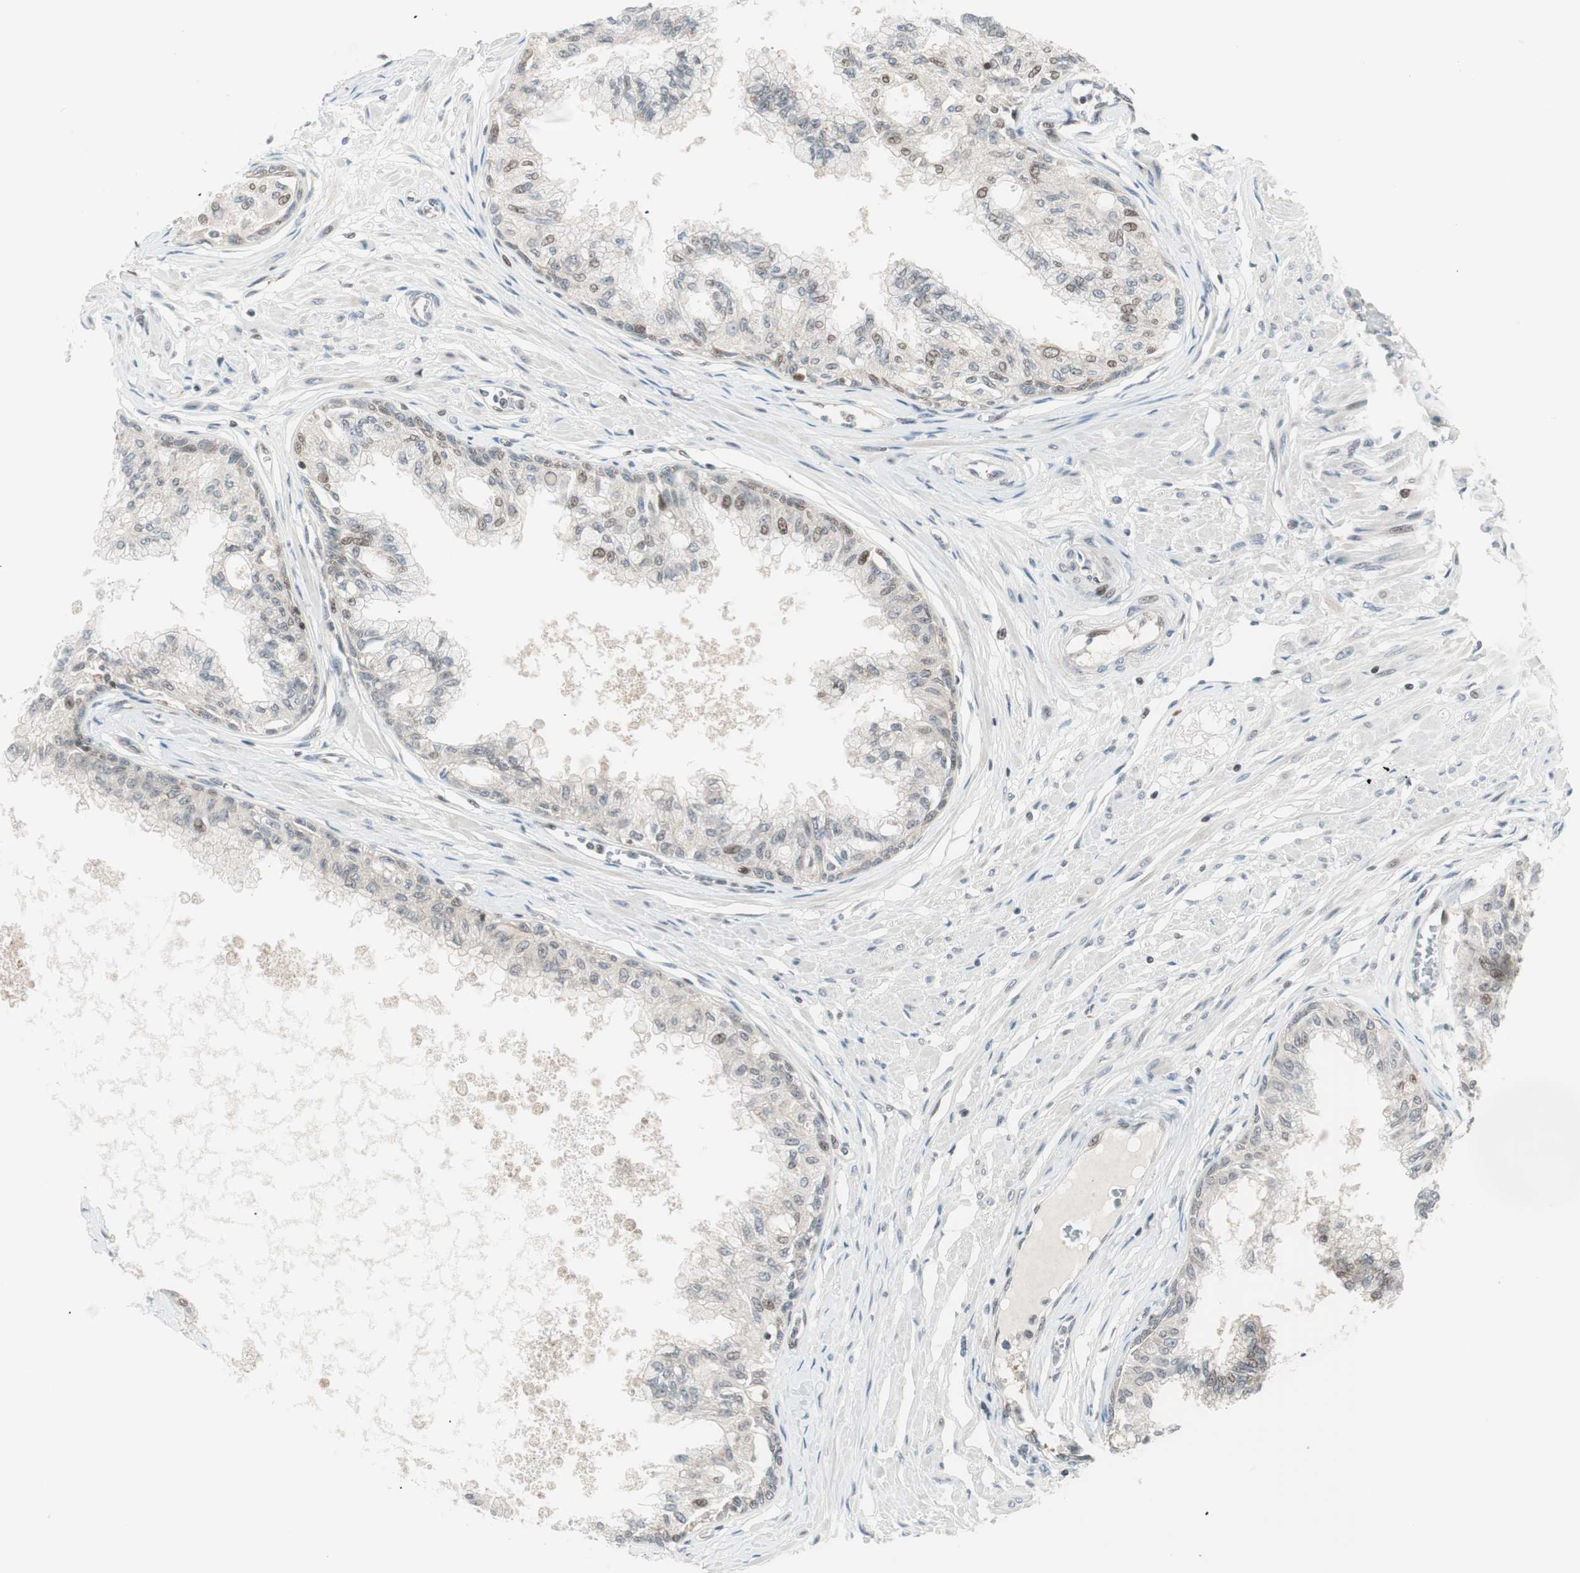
{"staining": {"intensity": "weak", "quantity": ">75%", "location": "cytoplasmic/membranous"}, "tissue": "prostate", "cell_type": "Glandular cells", "image_type": "normal", "snomed": [{"axis": "morphology", "description": "Normal tissue, NOS"}, {"axis": "topography", "description": "Prostate"}, {"axis": "topography", "description": "Seminal veicle"}], "caption": "High-power microscopy captured an immunohistochemistry image of normal prostate, revealing weak cytoplasmic/membranous expression in about >75% of glandular cells. The staining was performed using DAB to visualize the protein expression in brown, while the nuclei were stained in blue with hematoxylin (Magnification: 20x).", "gene": "TPT1", "patient": {"sex": "male", "age": 60}}